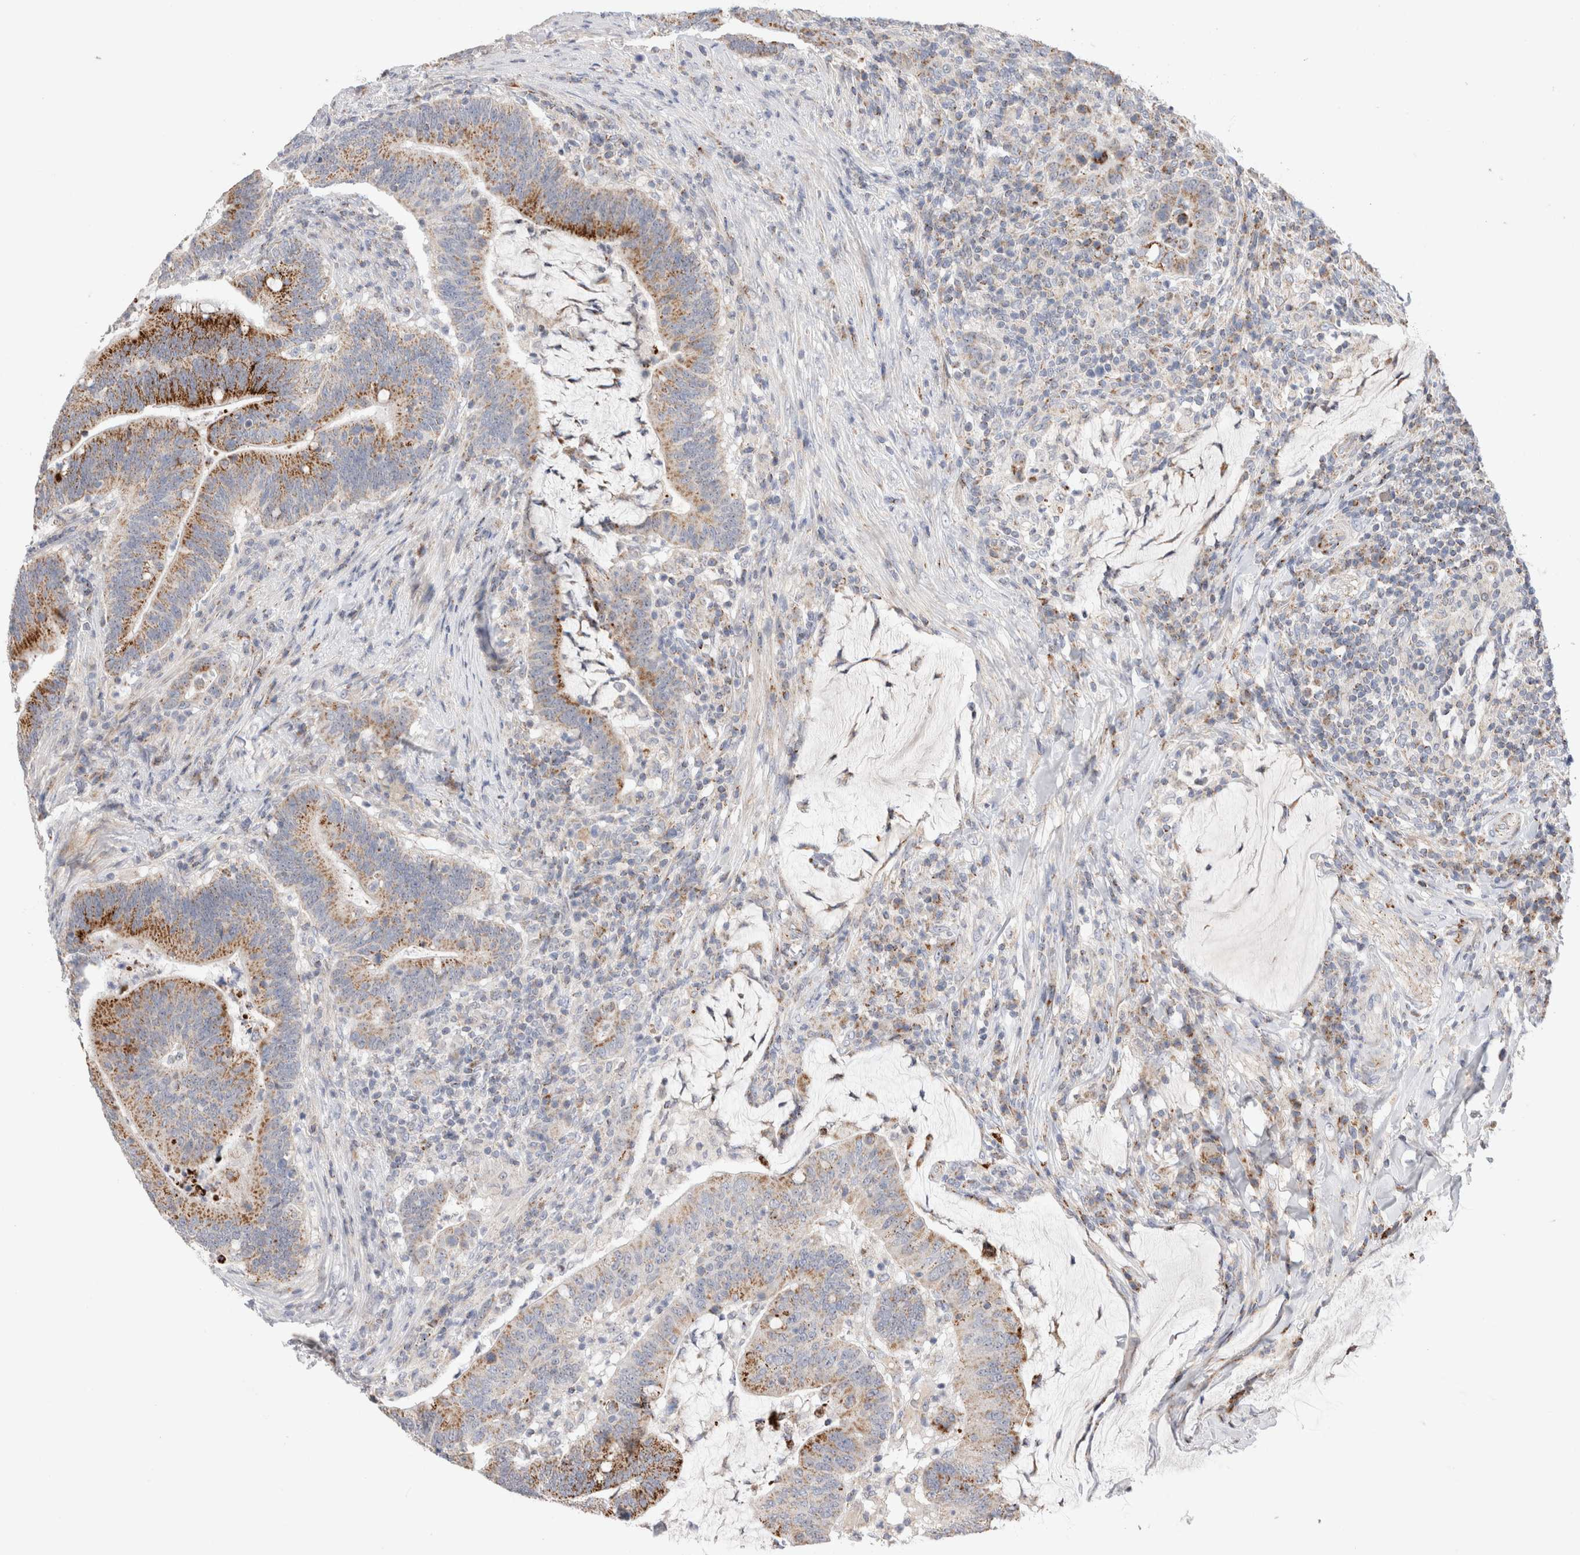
{"staining": {"intensity": "strong", "quantity": ">75%", "location": "cytoplasmic/membranous"}, "tissue": "colorectal cancer", "cell_type": "Tumor cells", "image_type": "cancer", "snomed": [{"axis": "morphology", "description": "Normal tissue, NOS"}, {"axis": "morphology", "description": "Adenocarcinoma, NOS"}, {"axis": "topography", "description": "Colon"}], "caption": "High-power microscopy captured an immunohistochemistry (IHC) image of colorectal cancer (adenocarcinoma), revealing strong cytoplasmic/membranous positivity in about >75% of tumor cells. Using DAB (3,3'-diaminobenzidine) (brown) and hematoxylin (blue) stains, captured at high magnification using brightfield microscopy.", "gene": "CHADL", "patient": {"sex": "female", "age": 66}}